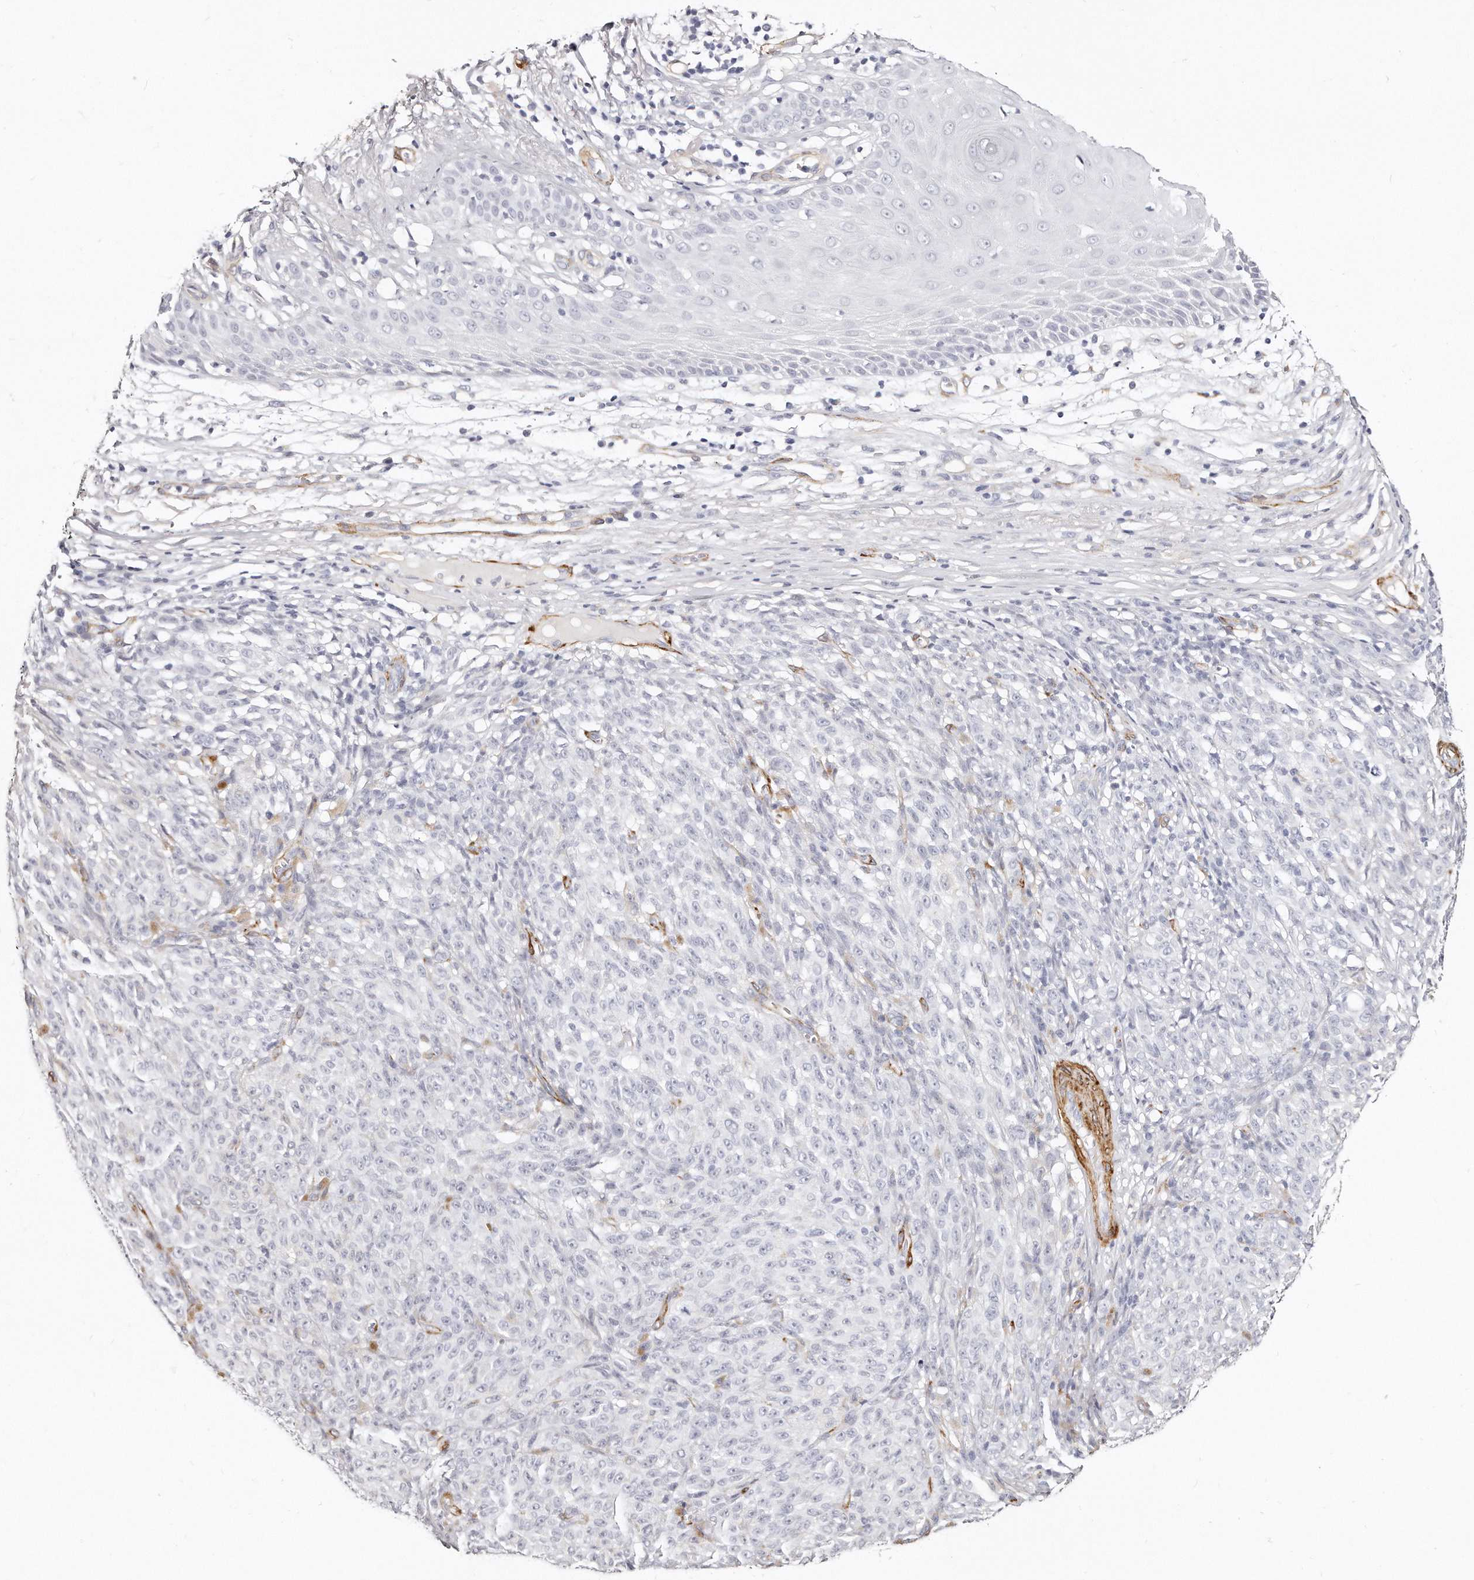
{"staining": {"intensity": "negative", "quantity": "none", "location": "none"}, "tissue": "melanoma", "cell_type": "Tumor cells", "image_type": "cancer", "snomed": [{"axis": "morphology", "description": "Malignant melanoma, NOS"}, {"axis": "topography", "description": "Skin"}], "caption": "Immunohistochemistry (IHC) photomicrograph of human melanoma stained for a protein (brown), which demonstrates no staining in tumor cells.", "gene": "LMOD1", "patient": {"sex": "female", "age": 82}}